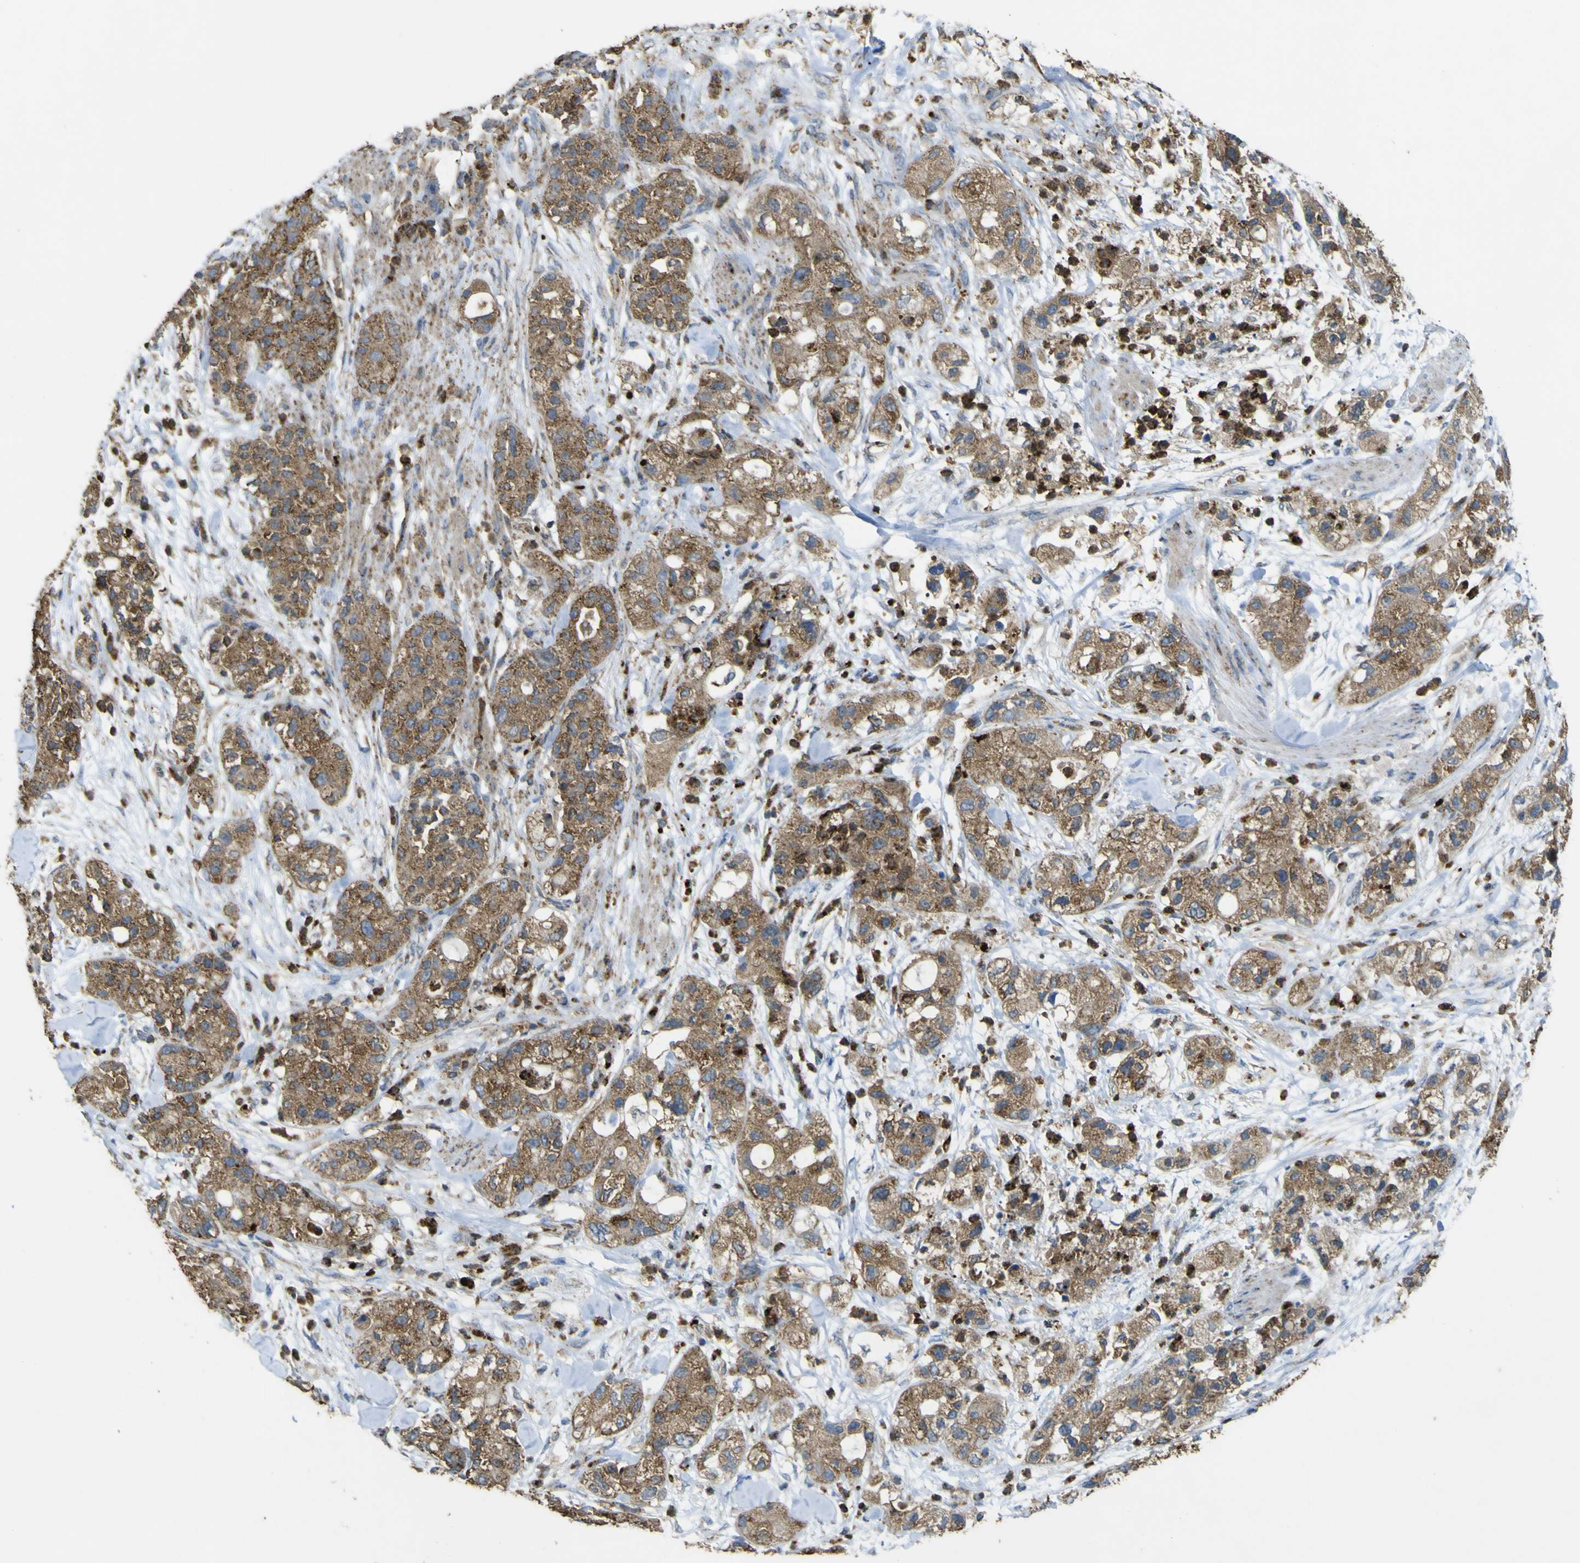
{"staining": {"intensity": "moderate", "quantity": ">75%", "location": "cytoplasmic/membranous"}, "tissue": "pancreatic cancer", "cell_type": "Tumor cells", "image_type": "cancer", "snomed": [{"axis": "morphology", "description": "Adenocarcinoma, NOS"}, {"axis": "topography", "description": "Pancreas"}], "caption": "Protein staining by IHC shows moderate cytoplasmic/membranous staining in about >75% of tumor cells in pancreatic cancer (adenocarcinoma).", "gene": "ACSL3", "patient": {"sex": "female", "age": 78}}